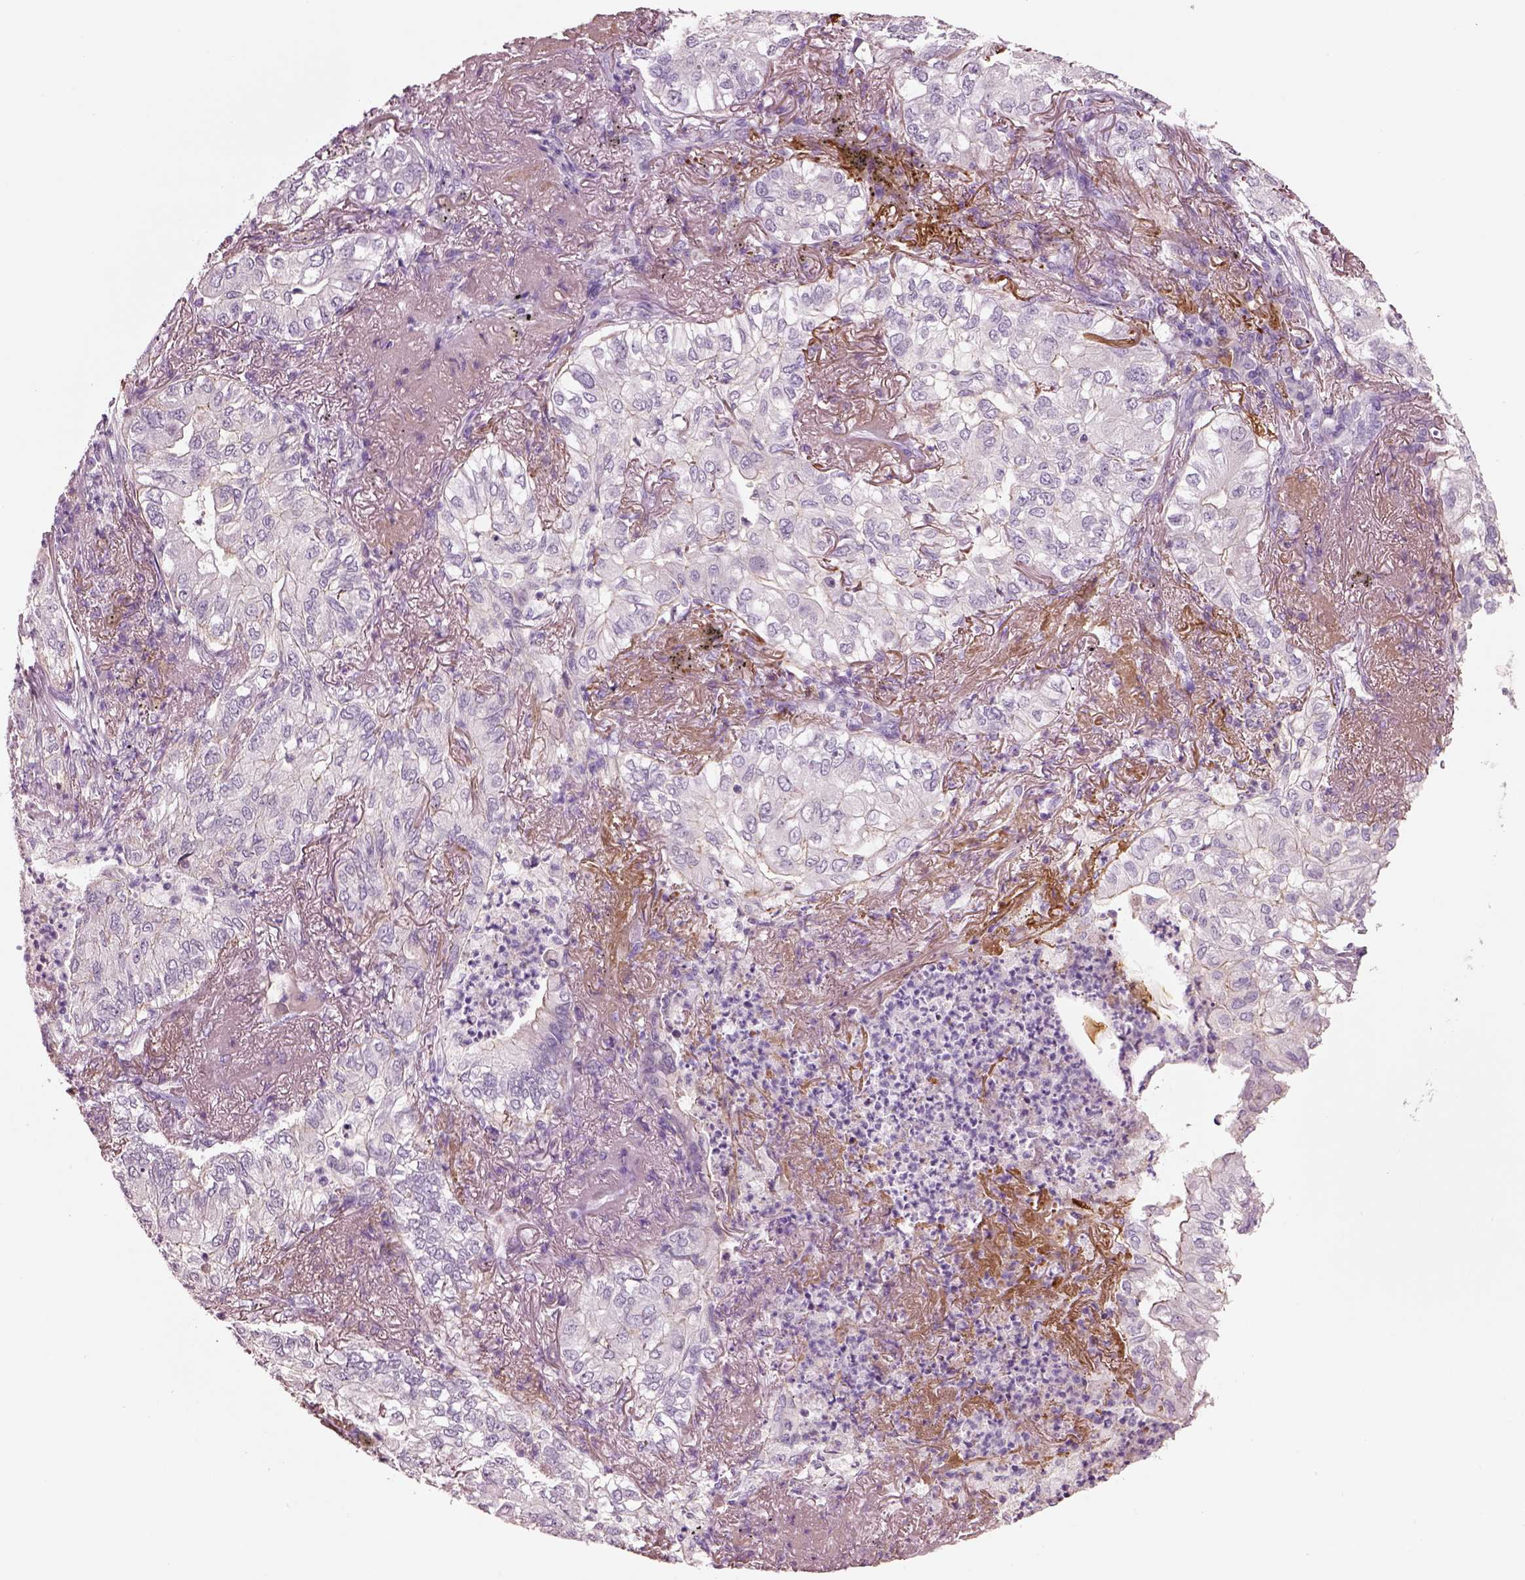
{"staining": {"intensity": "negative", "quantity": "none", "location": "none"}, "tissue": "lung cancer", "cell_type": "Tumor cells", "image_type": "cancer", "snomed": [{"axis": "morphology", "description": "Adenocarcinoma, NOS"}, {"axis": "topography", "description": "Lung"}], "caption": "Histopathology image shows no protein positivity in tumor cells of lung cancer tissue.", "gene": "IGLL1", "patient": {"sex": "female", "age": 73}}